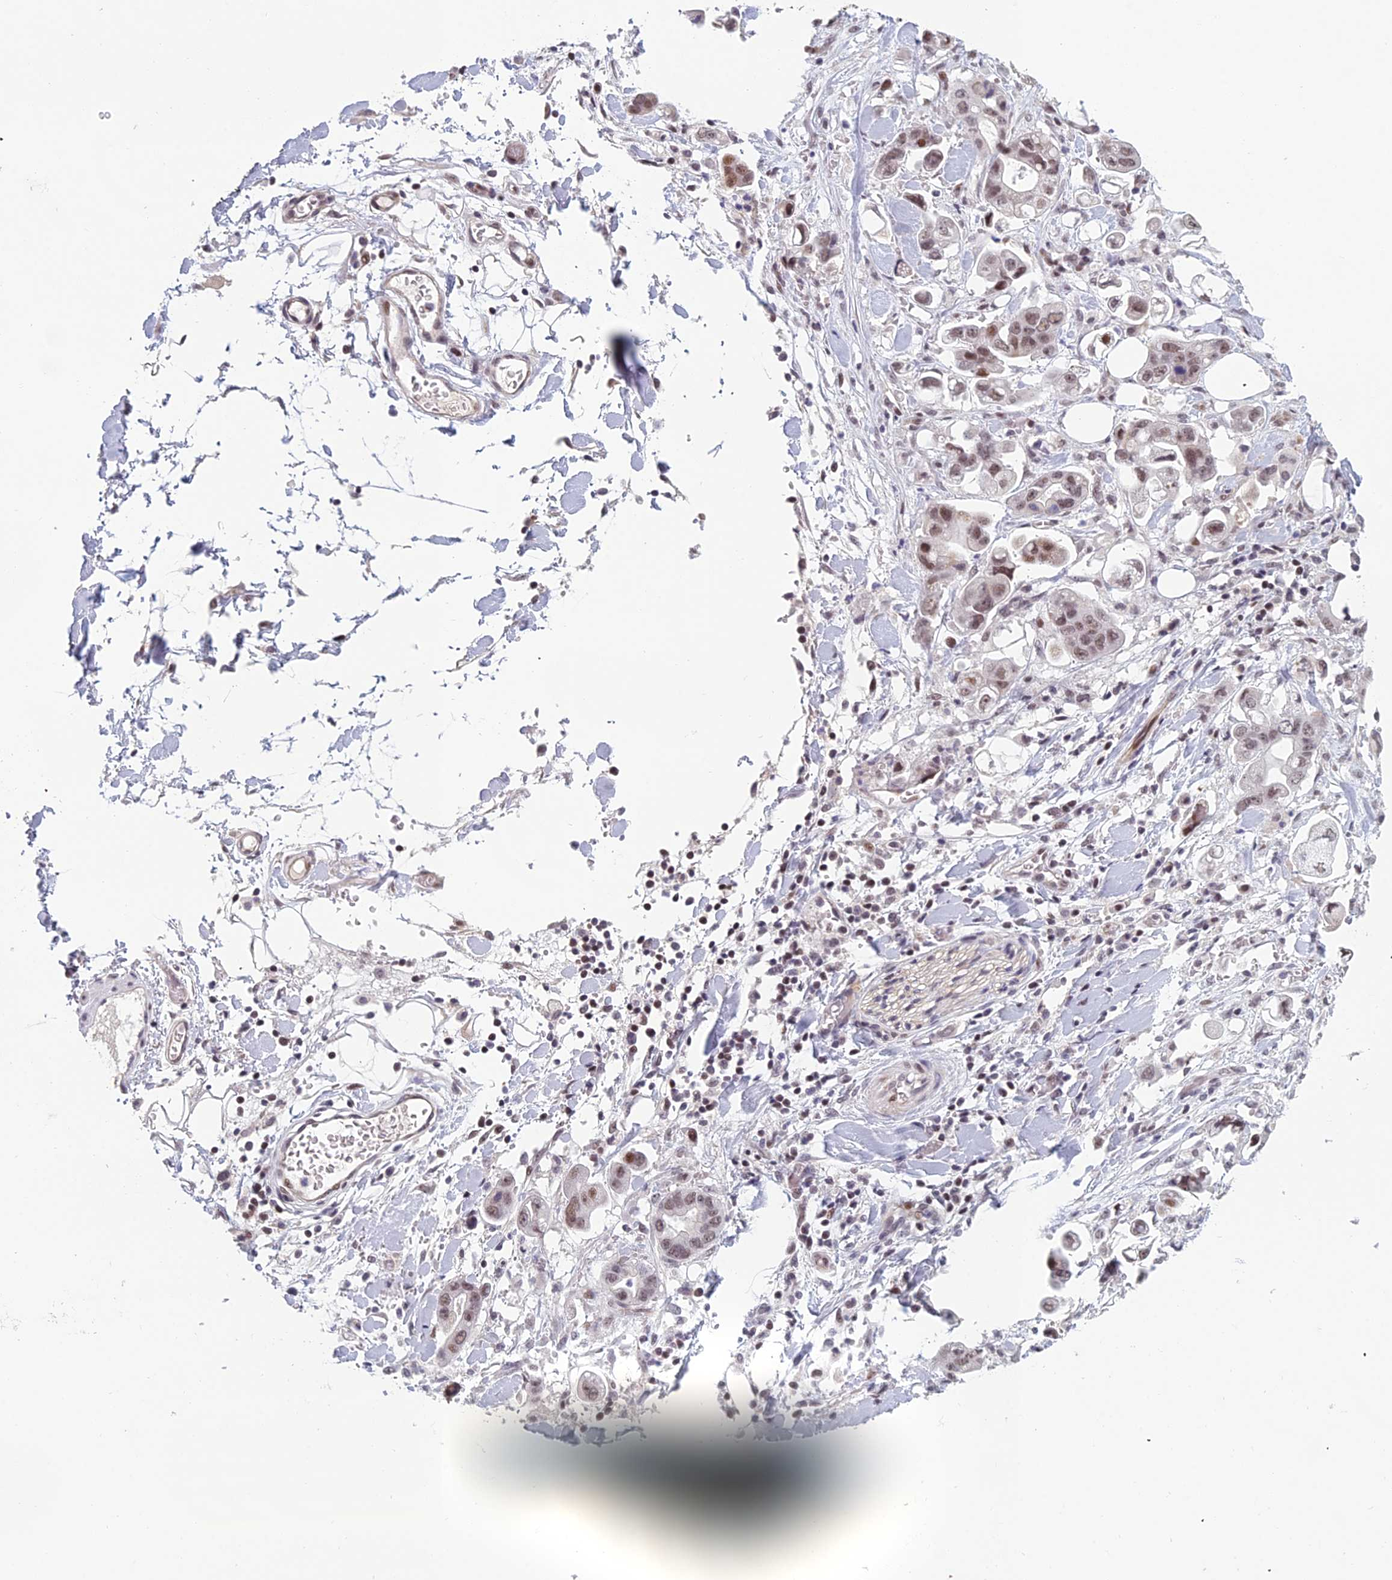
{"staining": {"intensity": "weak", "quantity": ">75%", "location": "nuclear"}, "tissue": "stomach cancer", "cell_type": "Tumor cells", "image_type": "cancer", "snomed": [{"axis": "morphology", "description": "Adenocarcinoma, NOS"}, {"axis": "topography", "description": "Stomach"}], "caption": "This histopathology image displays IHC staining of stomach cancer, with low weak nuclear staining in approximately >75% of tumor cells.", "gene": "RGS17", "patient": {"sex": "male", "age": 62}}